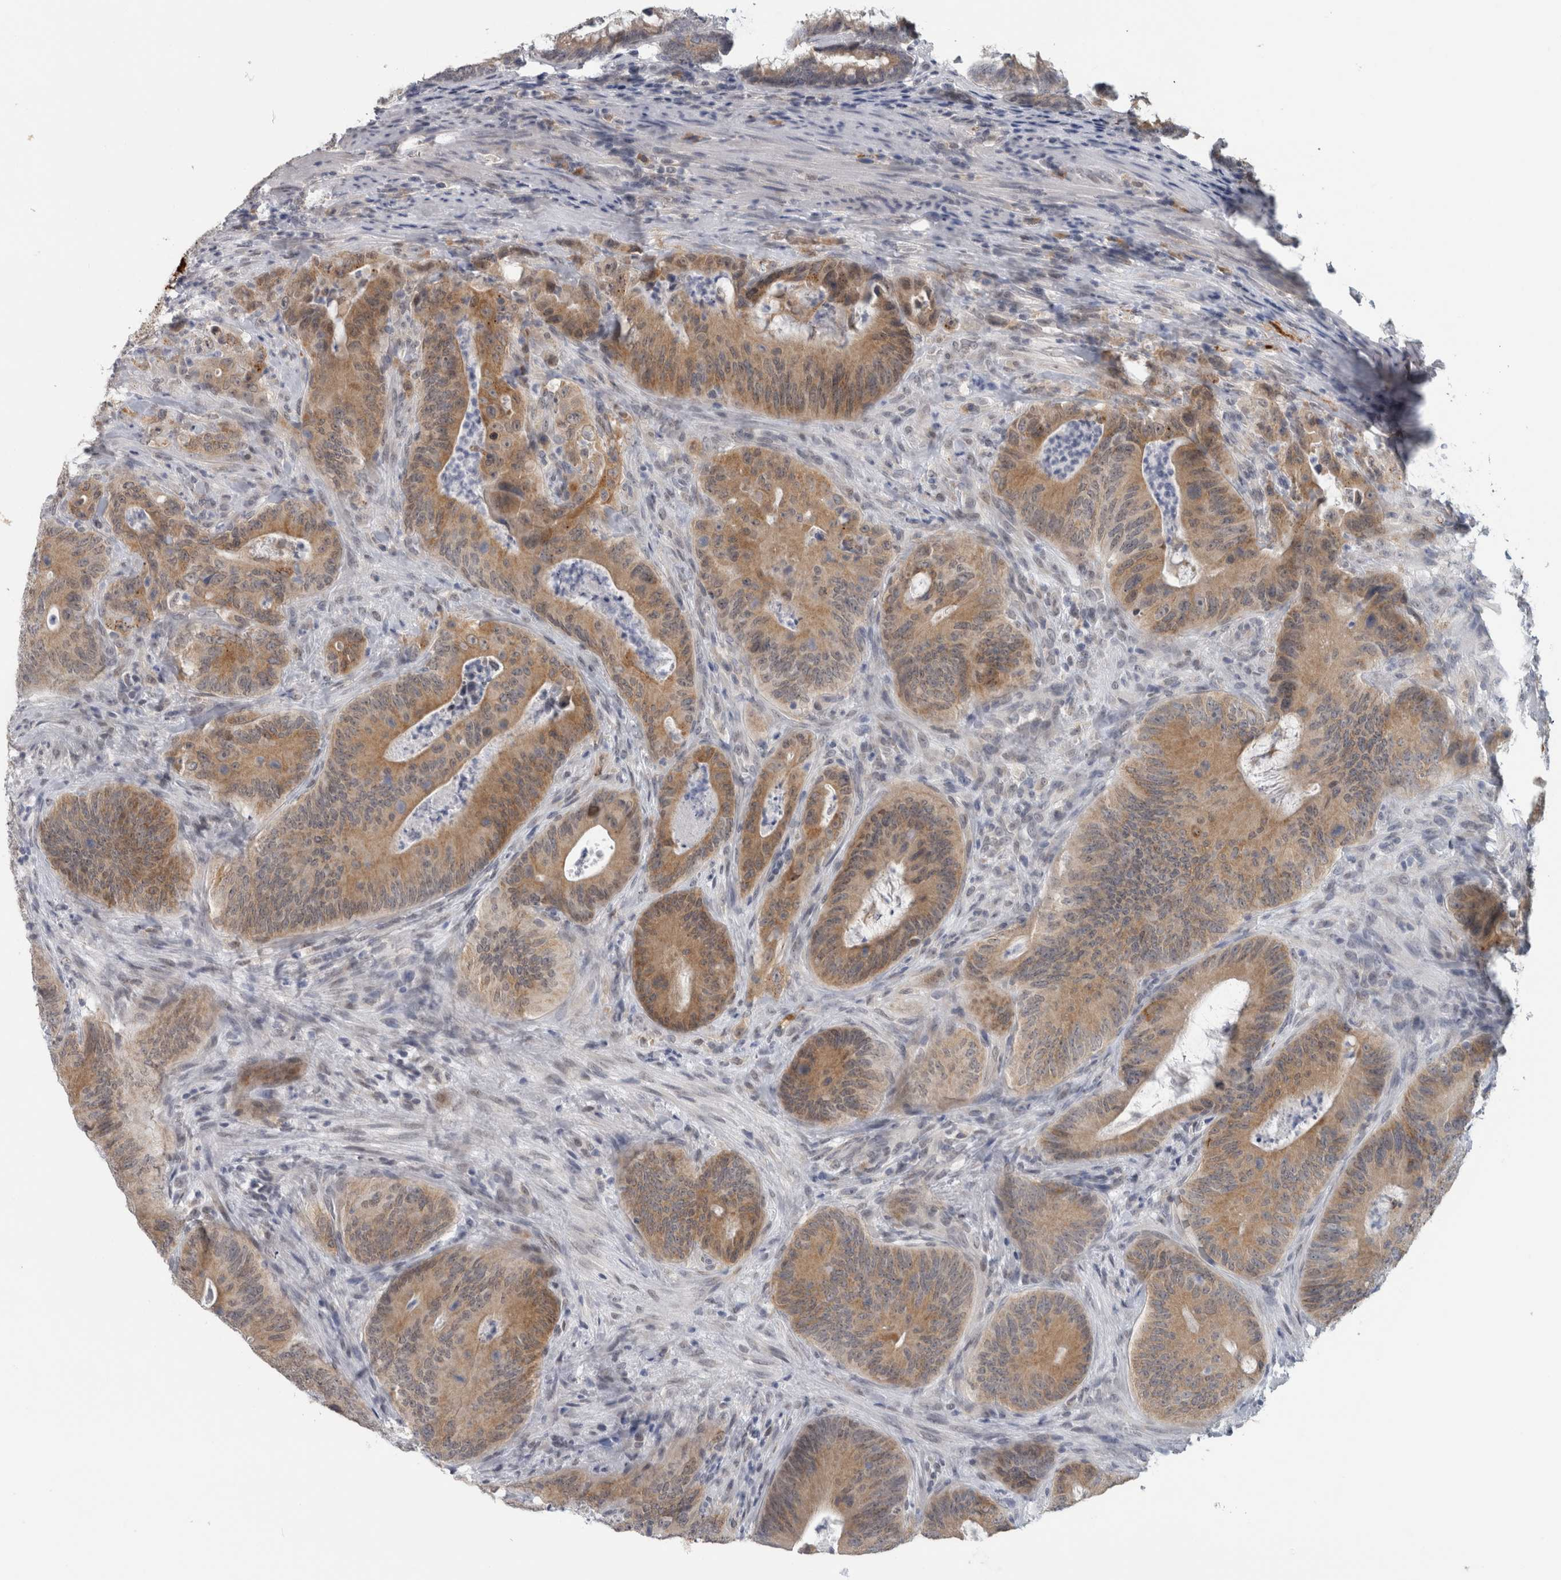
{"staining": {"intensity": "weak", "quantity": ">75%", "location": "cytoplasmic/membranous"}, "tissue": "colorectal cancer", "cell_type": "Tumor cells", "image_type": "cancer", "snomed": [{"axis": "morphology", "description": "Normal tissue, NOS"}, {"axis": "topography", "description": "Colon"}], "caption": "Immunohistochemical staining of colorectal cancer reveals low levels of weak cytoplasmic/membranous positivity in approximately >75% of tumor cells.", "gene": "TMEM242", "patient": {"sex": "female", "age": 82}}